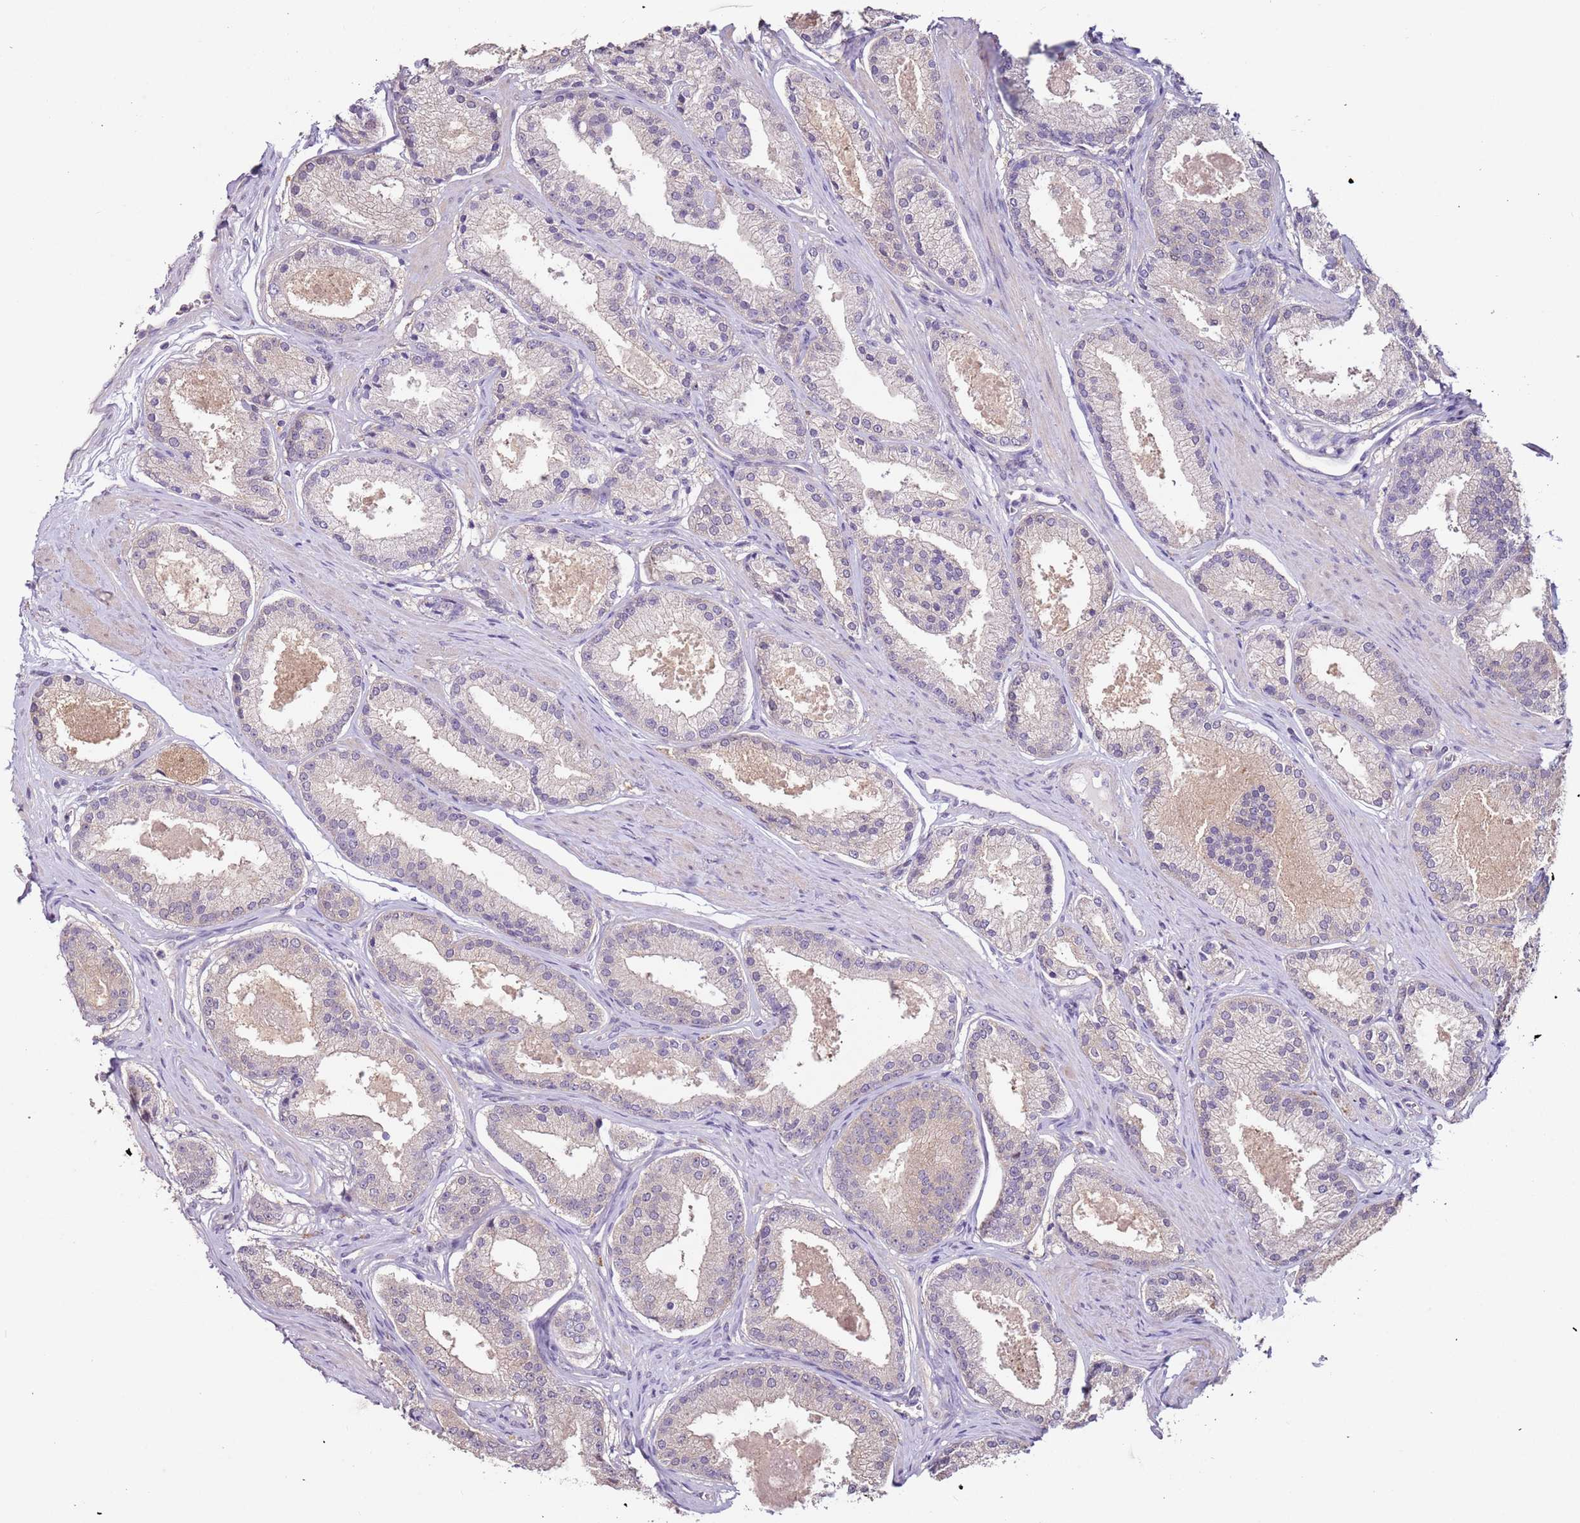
{"staining": {"intensity": "negative", "quantity": "none", "location": "none"}, "tissue": "prostate cancer", "cell_type": "Tumor cells", "image_type": "cancer", "snomed": [{"axis": "morphology", "description": "Adenocarcinoma, Low grade"}, {"axis": "topography", "description": "Prostate"}], "caption": "IHC of human prostate cancer exhibits no positivity in tumor cells.", "gene": "MDH1", "patient": {"sex": "male", "age": 59}}